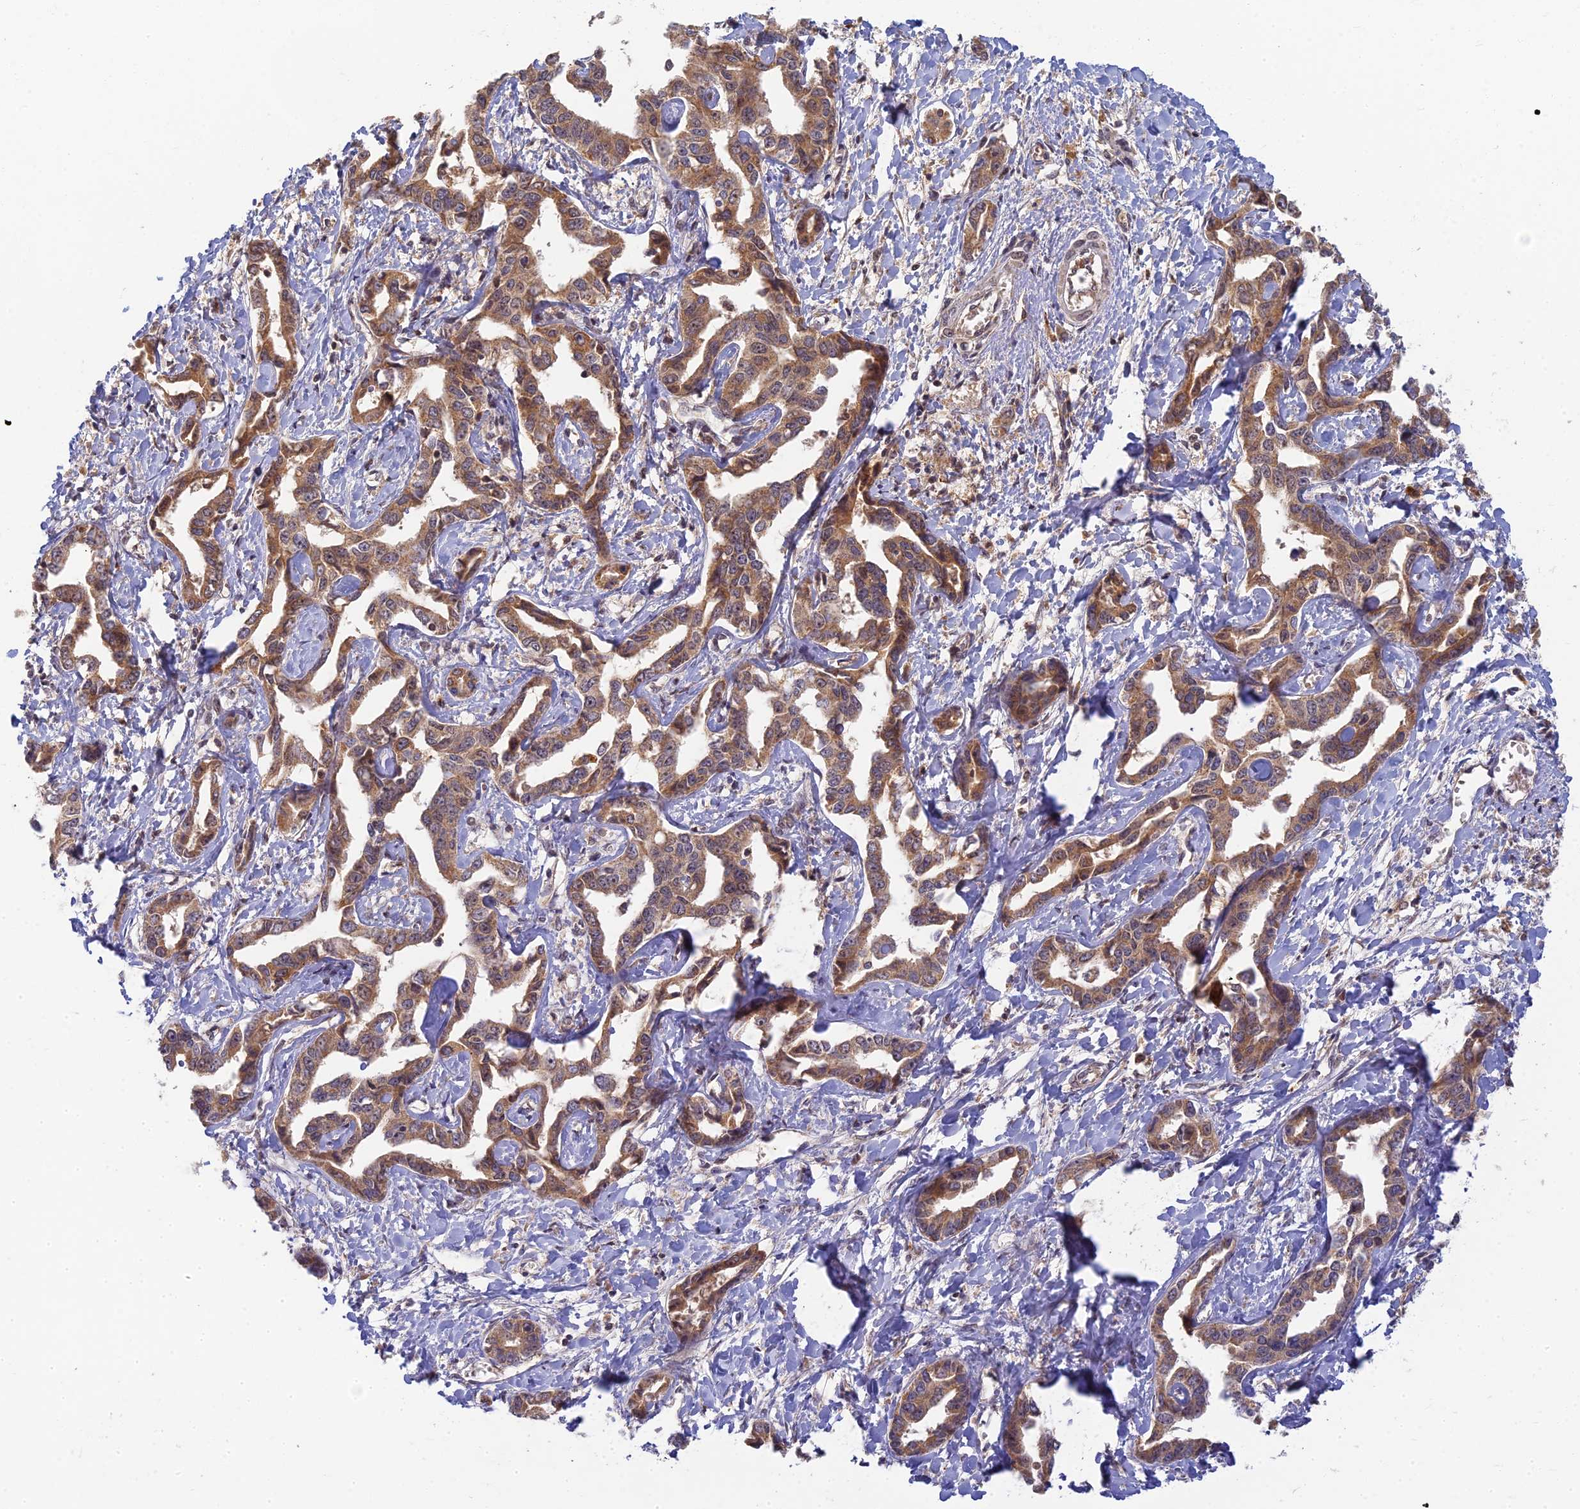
{"staining": {"intensity": "moderate", "quantity": ">75%", "location": "cytoplasmic/membranous"}, "tissue": "liver cancer", "cell_type": "Tumor cells", "image_type": "cancer", "snomed": [{"axis": "morphology", "description": "Cholangiocarcinoma"}, {"axis": "topography", "description": "Liver"}], "caption": "Liver cancer was stained to show a protein in brown. There is medium levels of moderate cytoplasmic/membranous staining in about >75% of tumor cells.", "gene": "RGL3", "patient": {"sex": "male", "age": 59}}